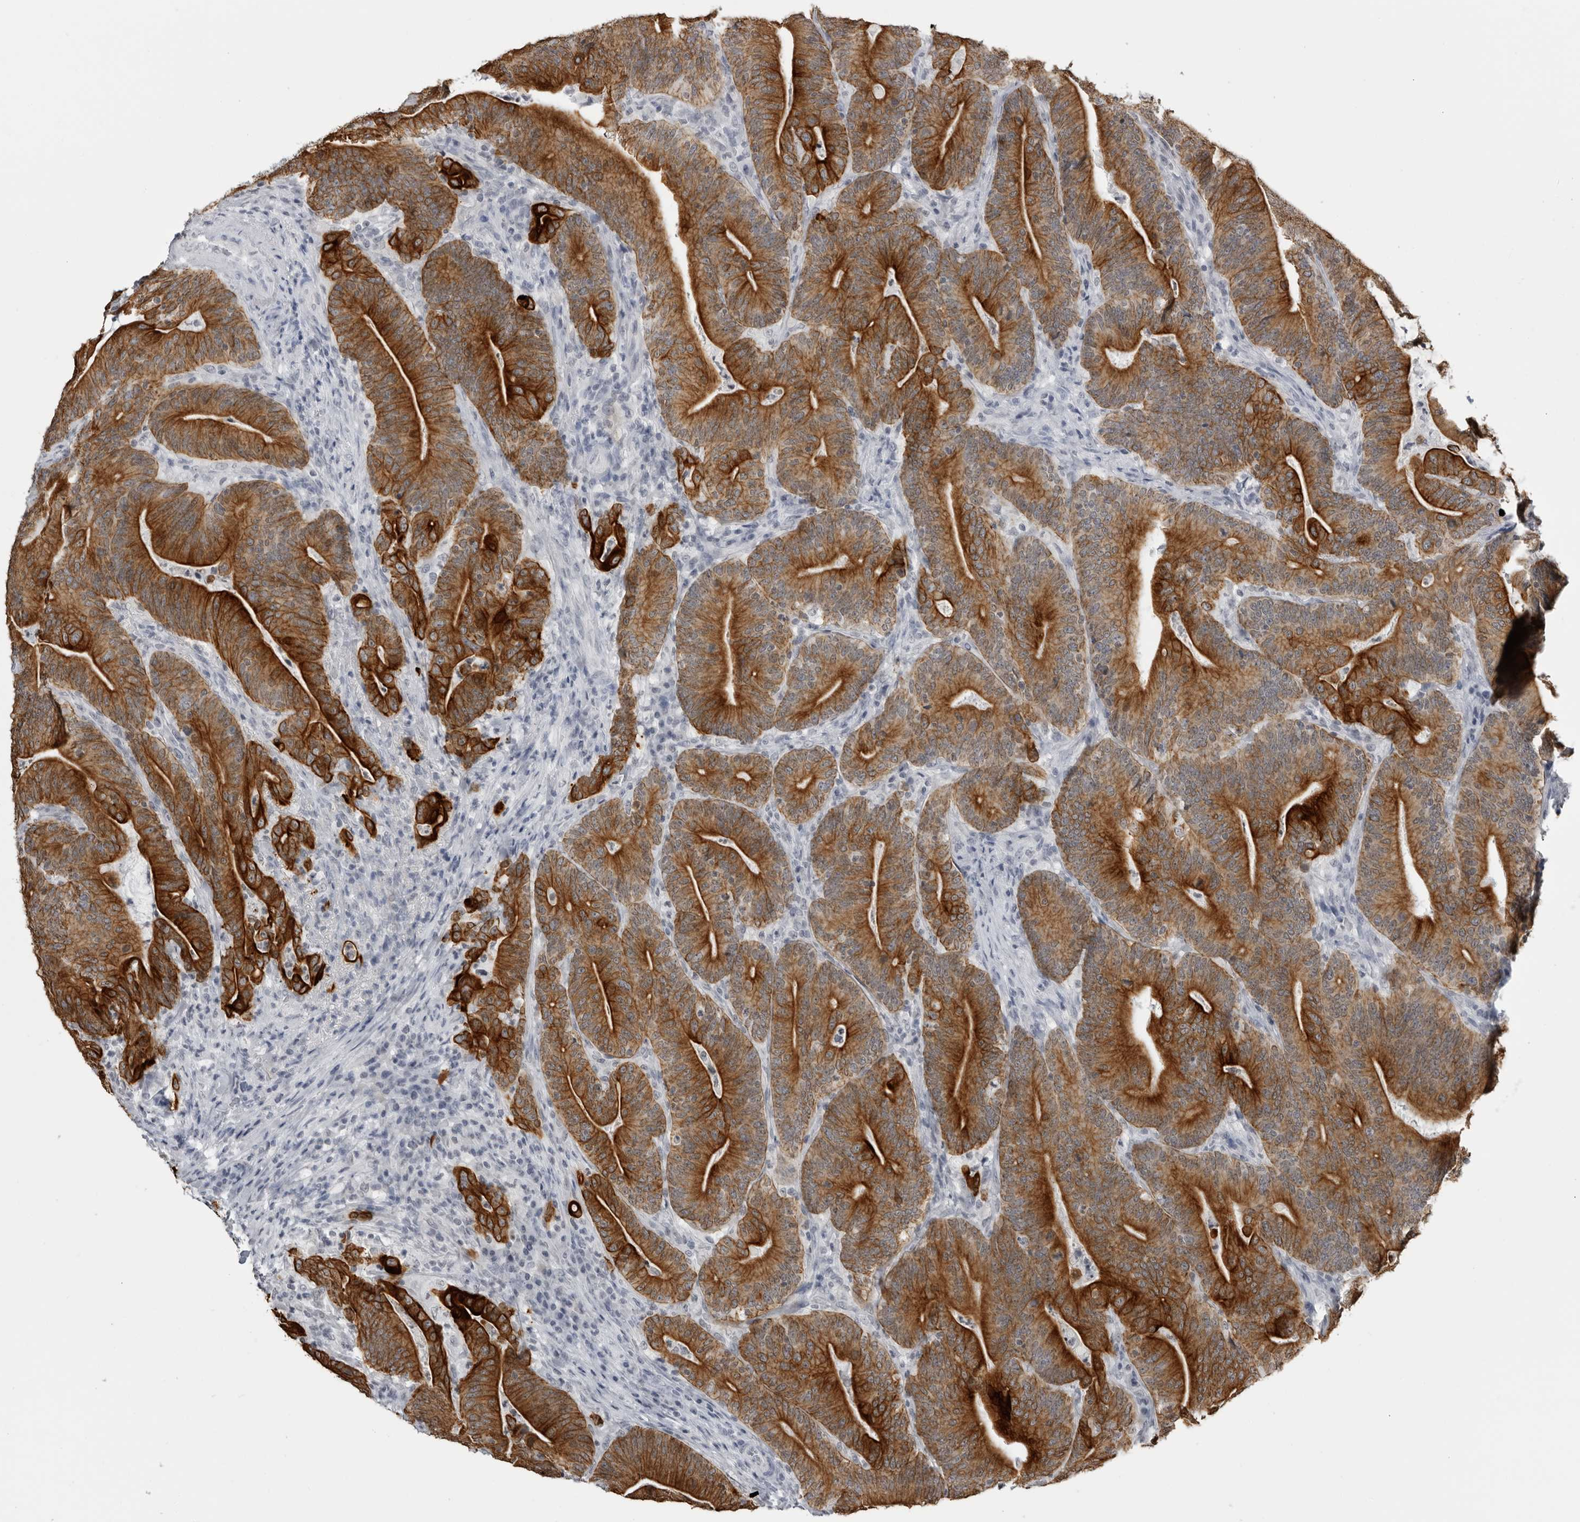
{"staining": {"intensity": "strong", "quantity": ">75%", "location": "cytoplasmic/membranous"}, "tissue": "colorectal cancer", "cell_type": "Tumor cells", "image_type": "cancer", "snomed": [{"axis": "morphology", "description": "Adenocarcinoma, NOS"}, {"axis": "topography", "description": "Colon"}], "caption": "Protein analysis of adenocarcinoma (colorectal) tissue displays strong cytoplasmic/membranous positivity in approximately >75% of tumor cells. The staining was performed using DAB (3,3'-diaminobenzidine) to visualize the protein expression in brown, while the nuclei were stained in blue with hematoxylin (Magnification: 20x).", "gene": "SERPINF2", "patient": {"sex": "female", "age": 66}}